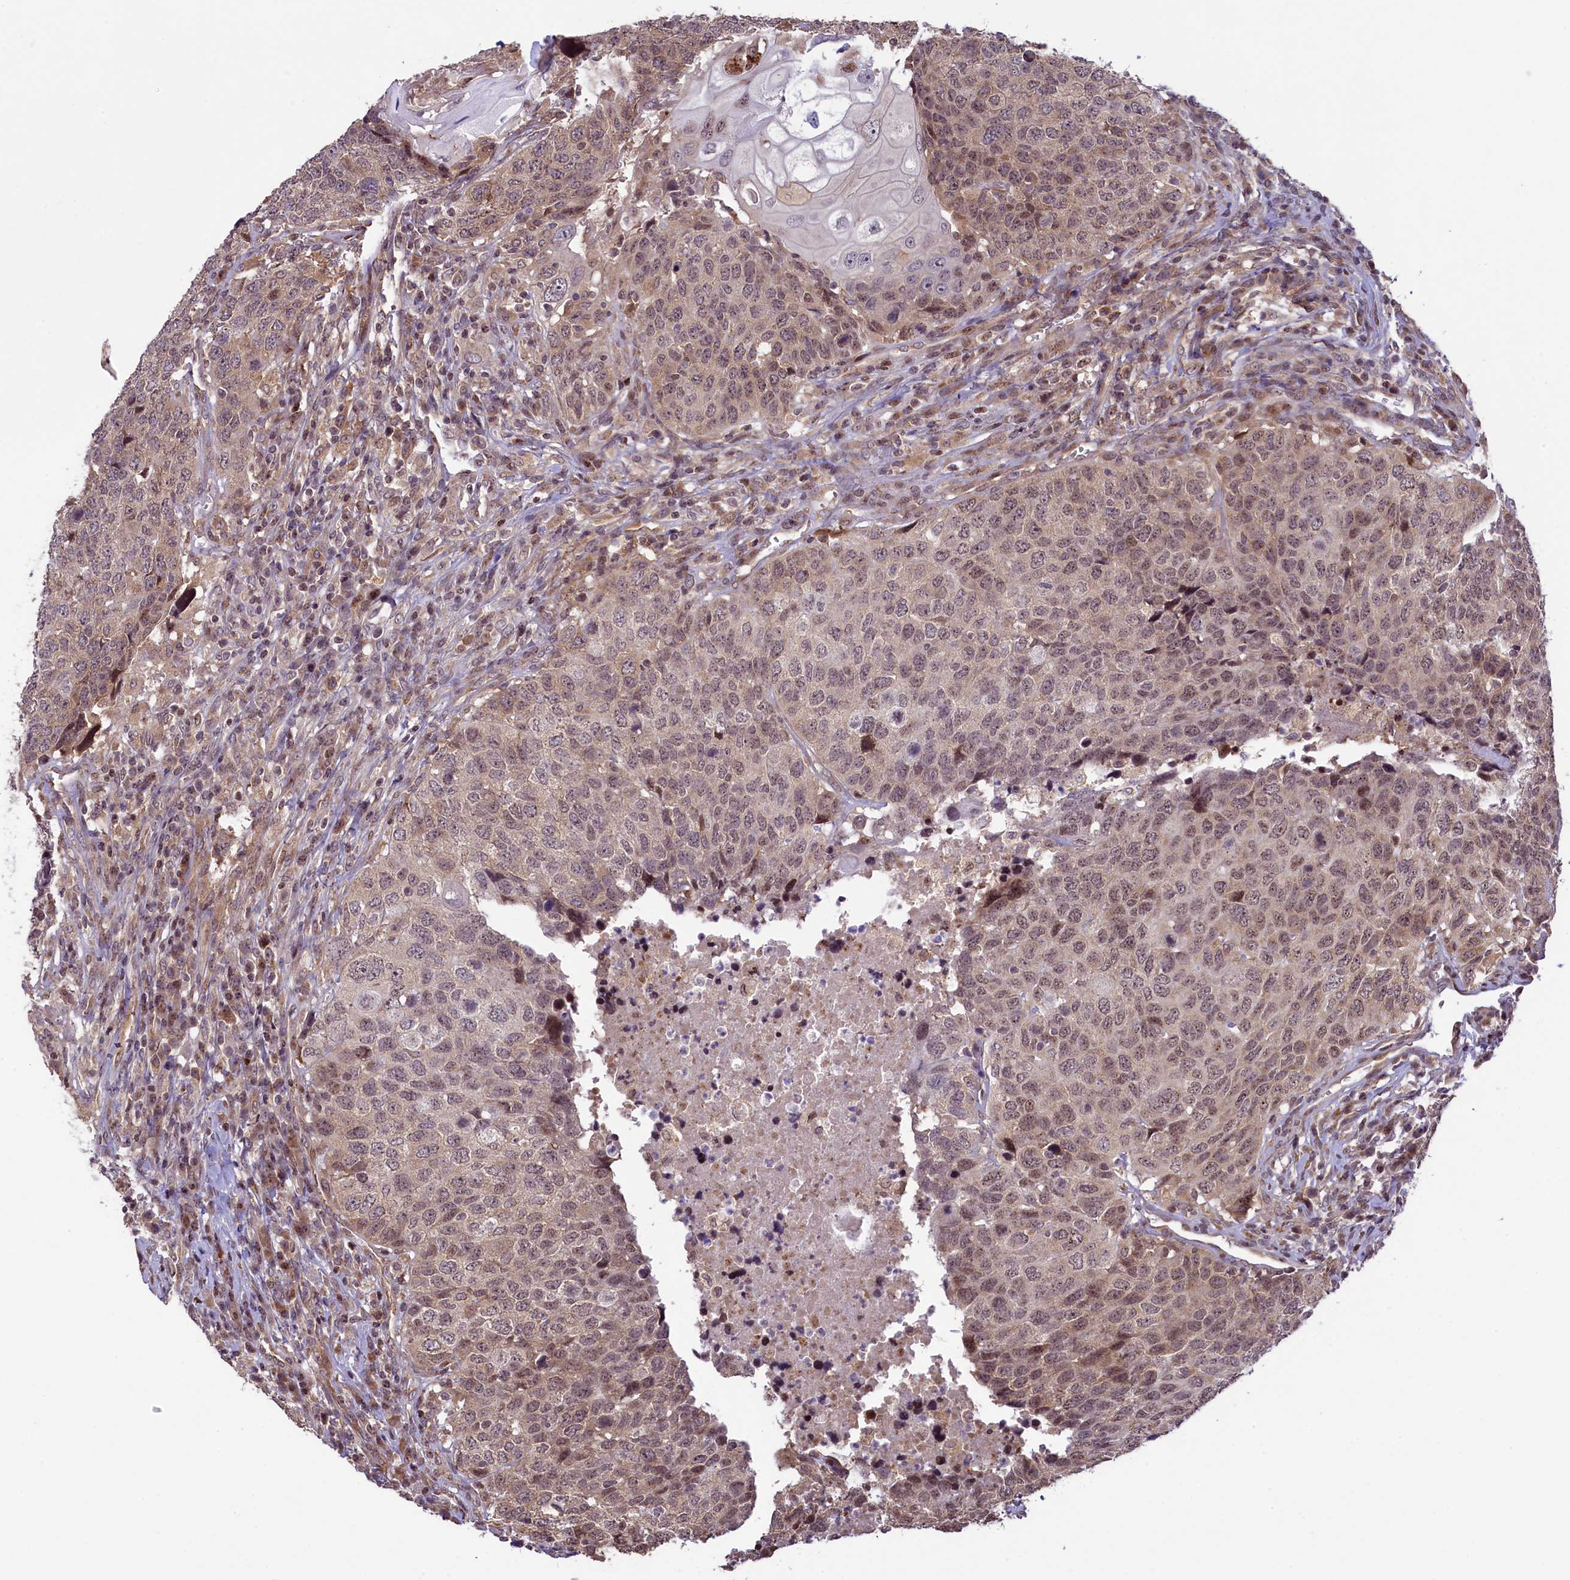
{"staining": {"intensity": "weak", "quantity": "25%-75%", "location": "cytoplasmic/membranous,nuclear"}, "tissue": "head and neck cancer", "cell_type": "Tumor cells", "image_type": "cancer", "snomed": [{"axis": "morphology", "description": "Squamous cell carcinoma, NOS"}, {"axis": "topography", "description": "Head-Neck"}], "caption": "Immunohistochemistry (IHC) staining of head and neck squamous cell carcinoma, which reveals low levels of weak cytoplasmic/membranous and nuclear staining in approximately 25%-75% of tumor cells indicating weak cytoplasmic/membranous and nuclear protein expression. The staining was performed using DAB (3,3'-diaminobenzidine) (brown) for protein detection and nuclei were counterstained in hematoxylin (blue).", "gene": "RBBP8", "patient": {"sex": "male", "age": 66}}